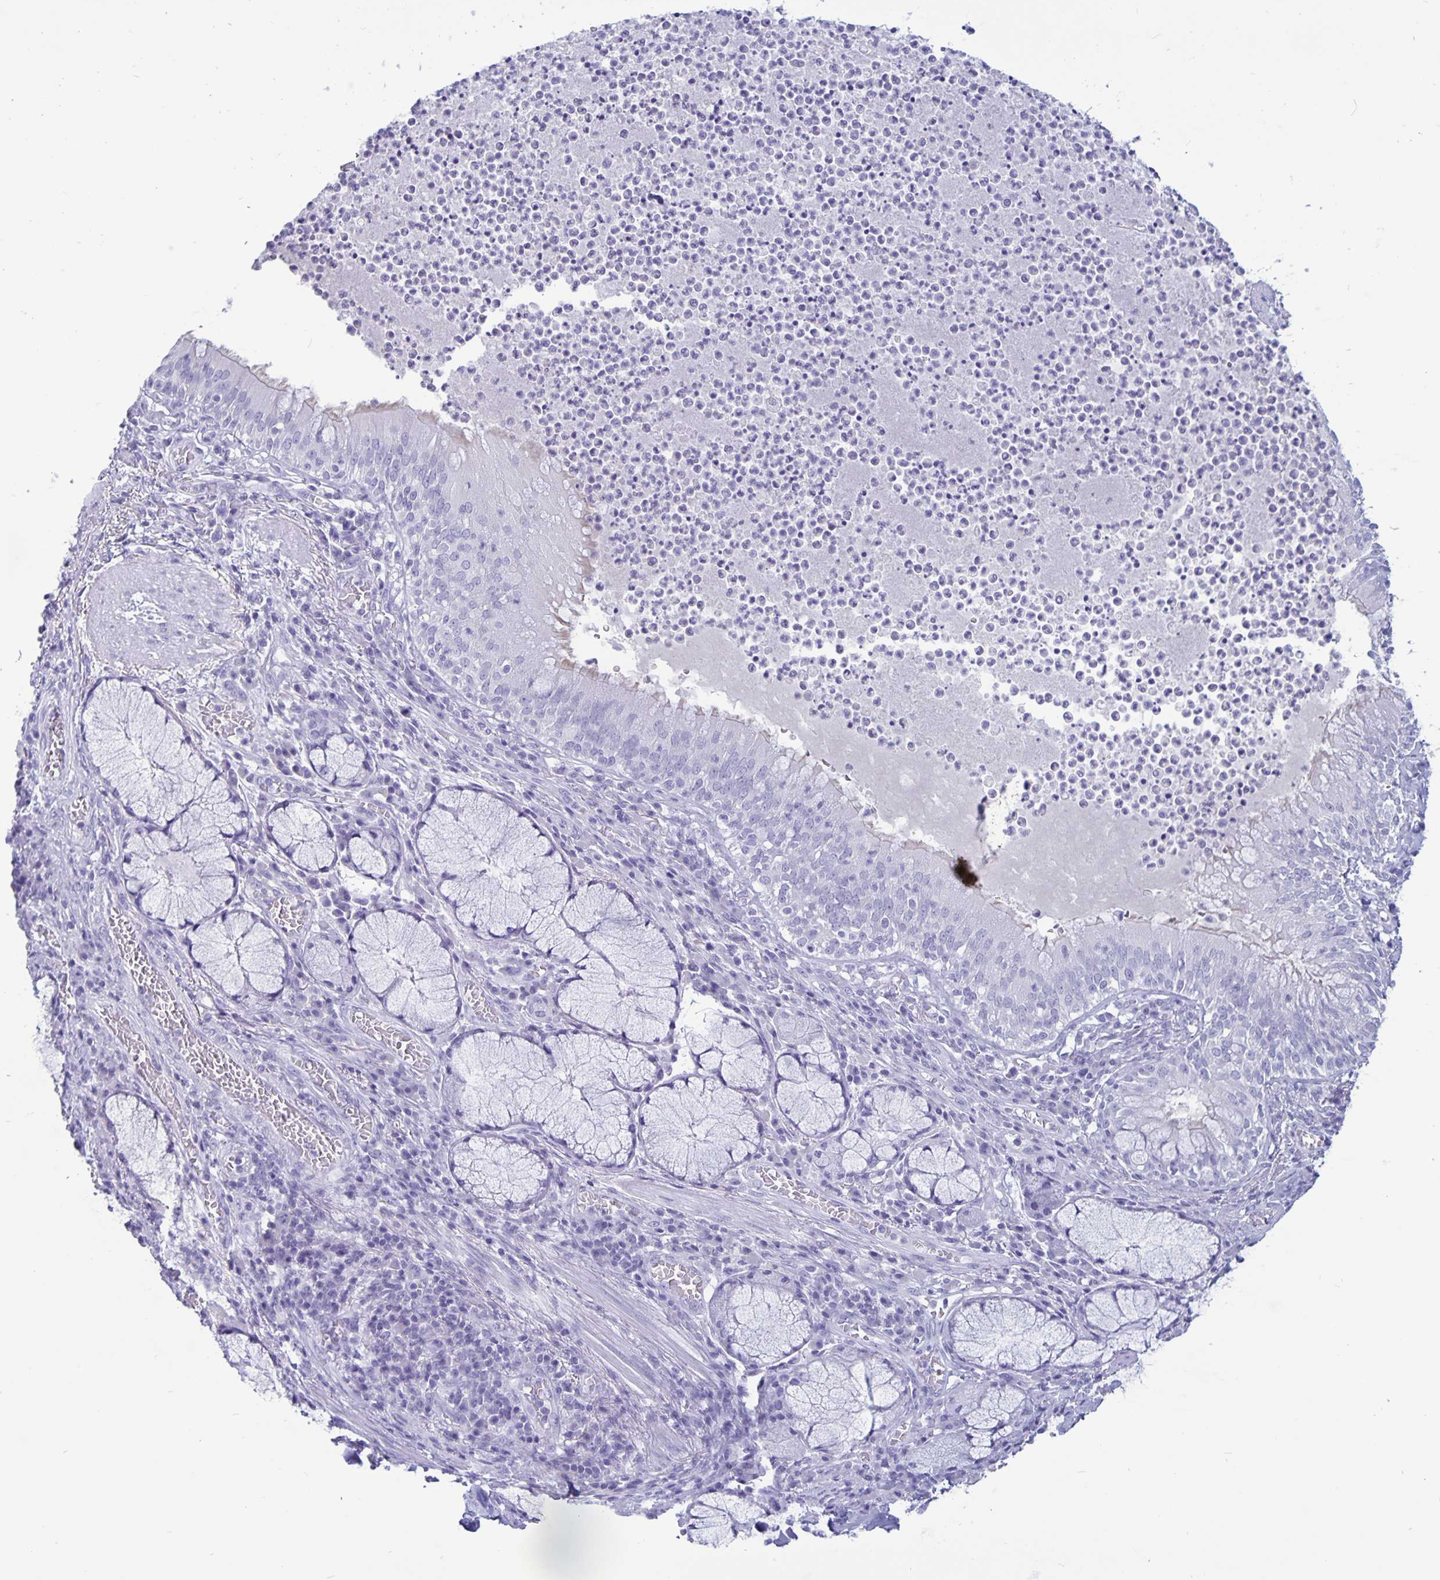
{"staining": {"intensity": "negative", "quantity": "none", "location": "none"}, "tissue": "bronchus", "cell_type": "Respiratory epithelial cells", "image_type": "normal", "snomed": [{"axis": "morphology", "description": "Normal tissue, NOS"}, {"axis": "topography", "description": "Lymph node"}, {"axis": "topography", "description": "Bronchus"}], "caption": "There is no significant expression in respiratory epithelial cells of bronchus. (DAB (3,3'-diaminobenzidine) IHC visualized using brightfield microscopy, high magnification).", "gene": "BPIFA3", "patient": {"sex": "male", "age": 56}}